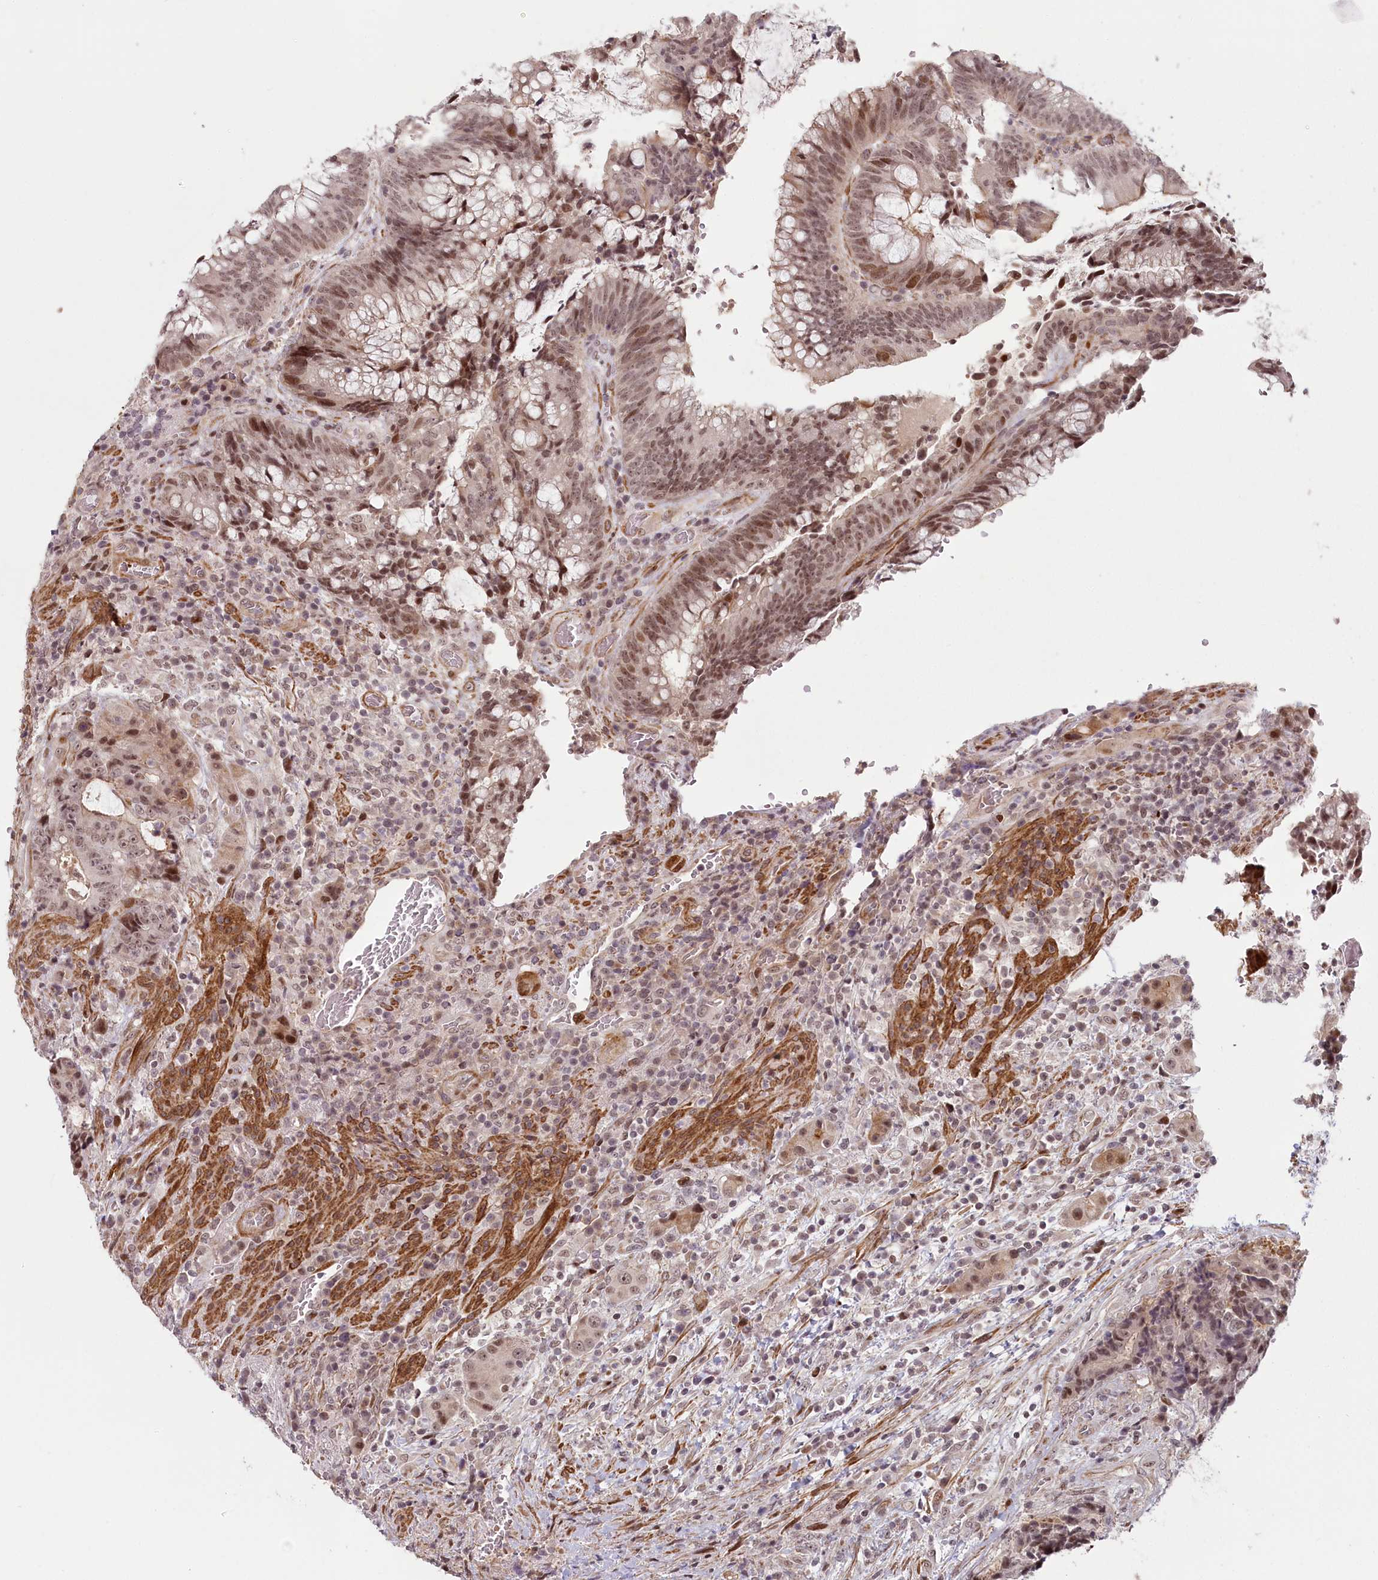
{"staining": {"intensity": "moderate", "quantity": ">75%", "location": "nuclear"}, "tissue": "colorectal cancer", "cell_type": "Tumor cells", "image_type": "cancer", "snomed": [{"axis": "morphology", "description": "Adenocarcinoma, NOS"}, {"axis": "topography", "description": "Rectum"}], "caption": "Immunohistochemistry photomicrograph of human adenocarcinoma (colorectal) stained for a protein (brown), which reveals medium levels of moderate nuclear positivity in approximately >75% of tumor cells.", "gene": "FAM204A", "patient": {"sex": "male", "age": 69}}